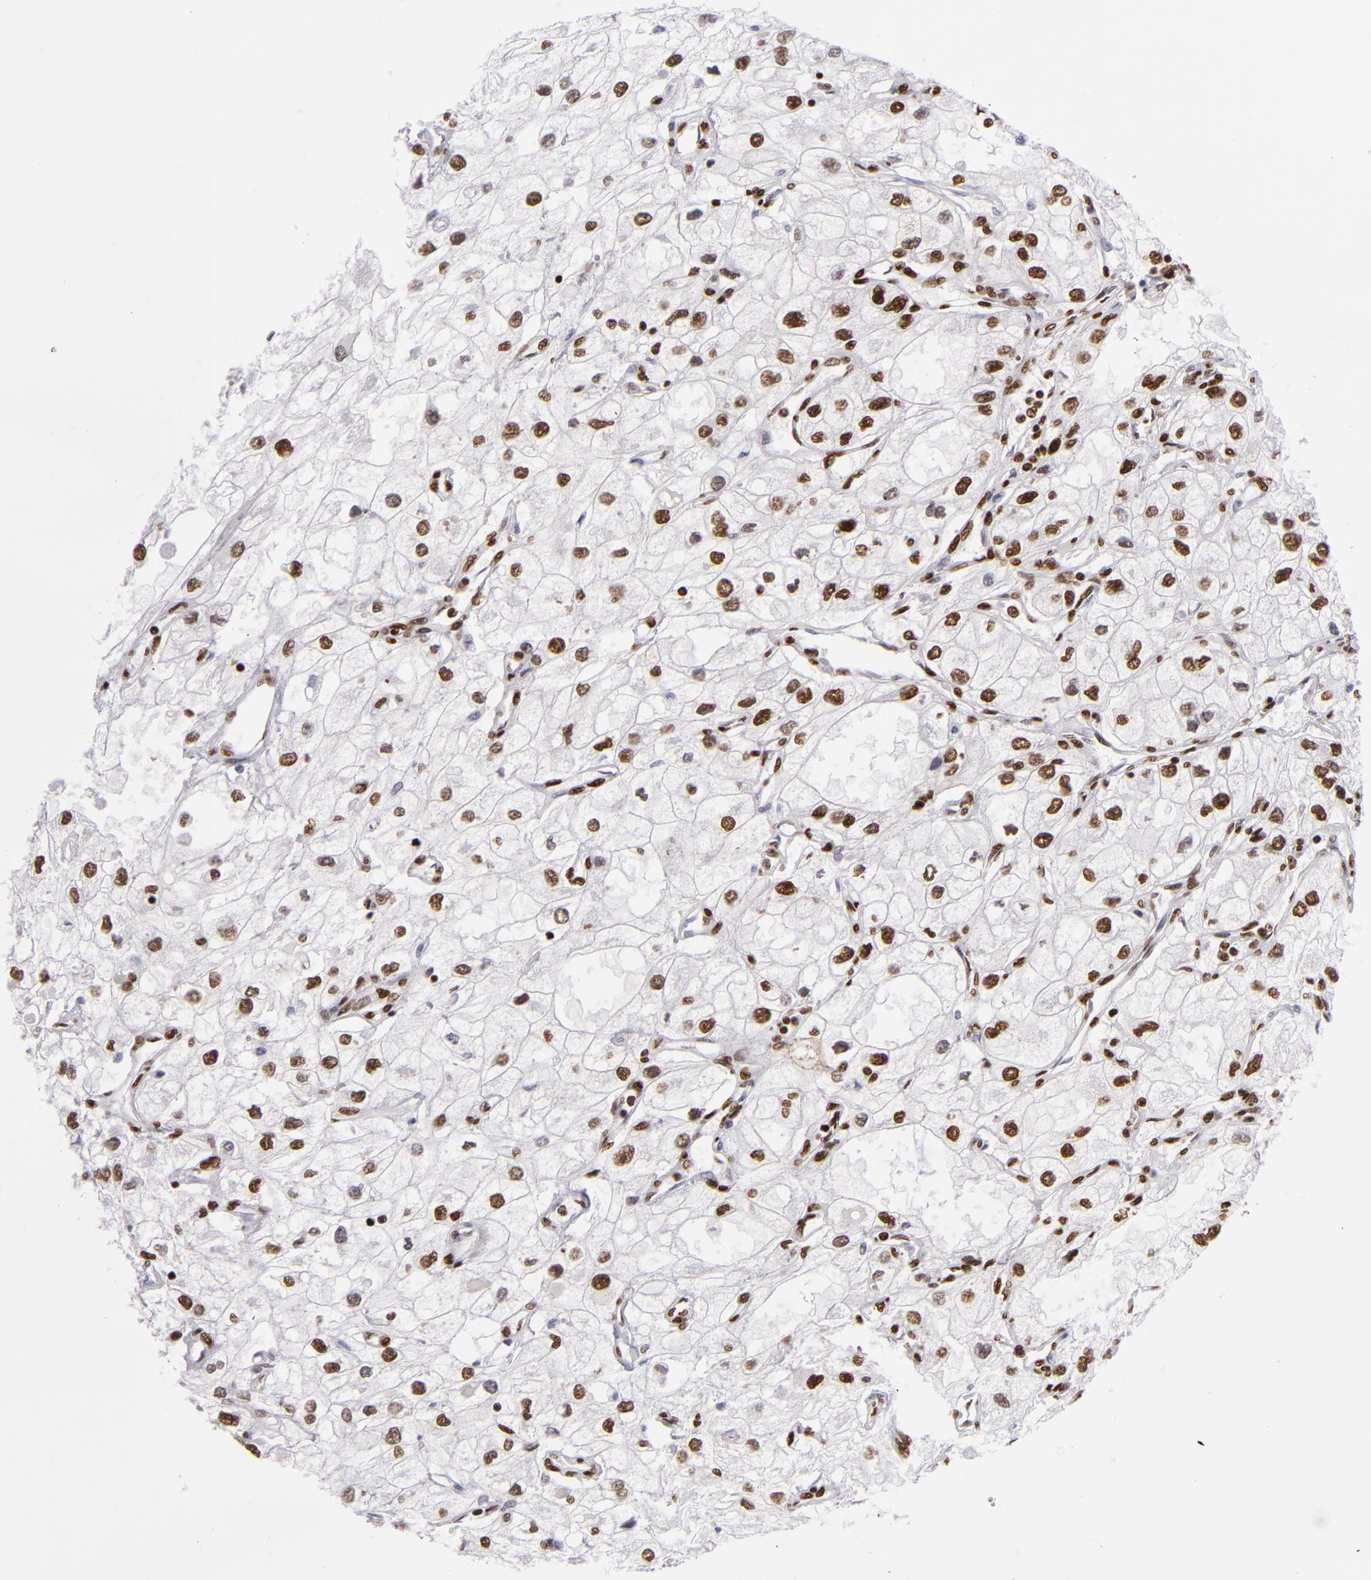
{"staining": {"intensity": "moderate", "quantity": ">75%", "location": "nuclear"}, "tissue": "renal cancer", "cell_type": "Tumor cells", "image_type": "cancer", "snomed": [{"axis": "morphology", "description": "Adenocarcinoma, NOS"}, {"axis": "topography", "description": "Kidney"}], "caption": "IHC (DAB) staining of human adenocarcinoma (renal) displays moderate nuclear protein expression in approximately >75% of tumor cells. The staining is performed using DAB (3,3'-diaminobenzidine) brown chromogen to label protein expression. The nuclei are counter-stained blue using hematoxylin.", "gene": "SAFB", "patient": {"sex": "male", "age": 57}}